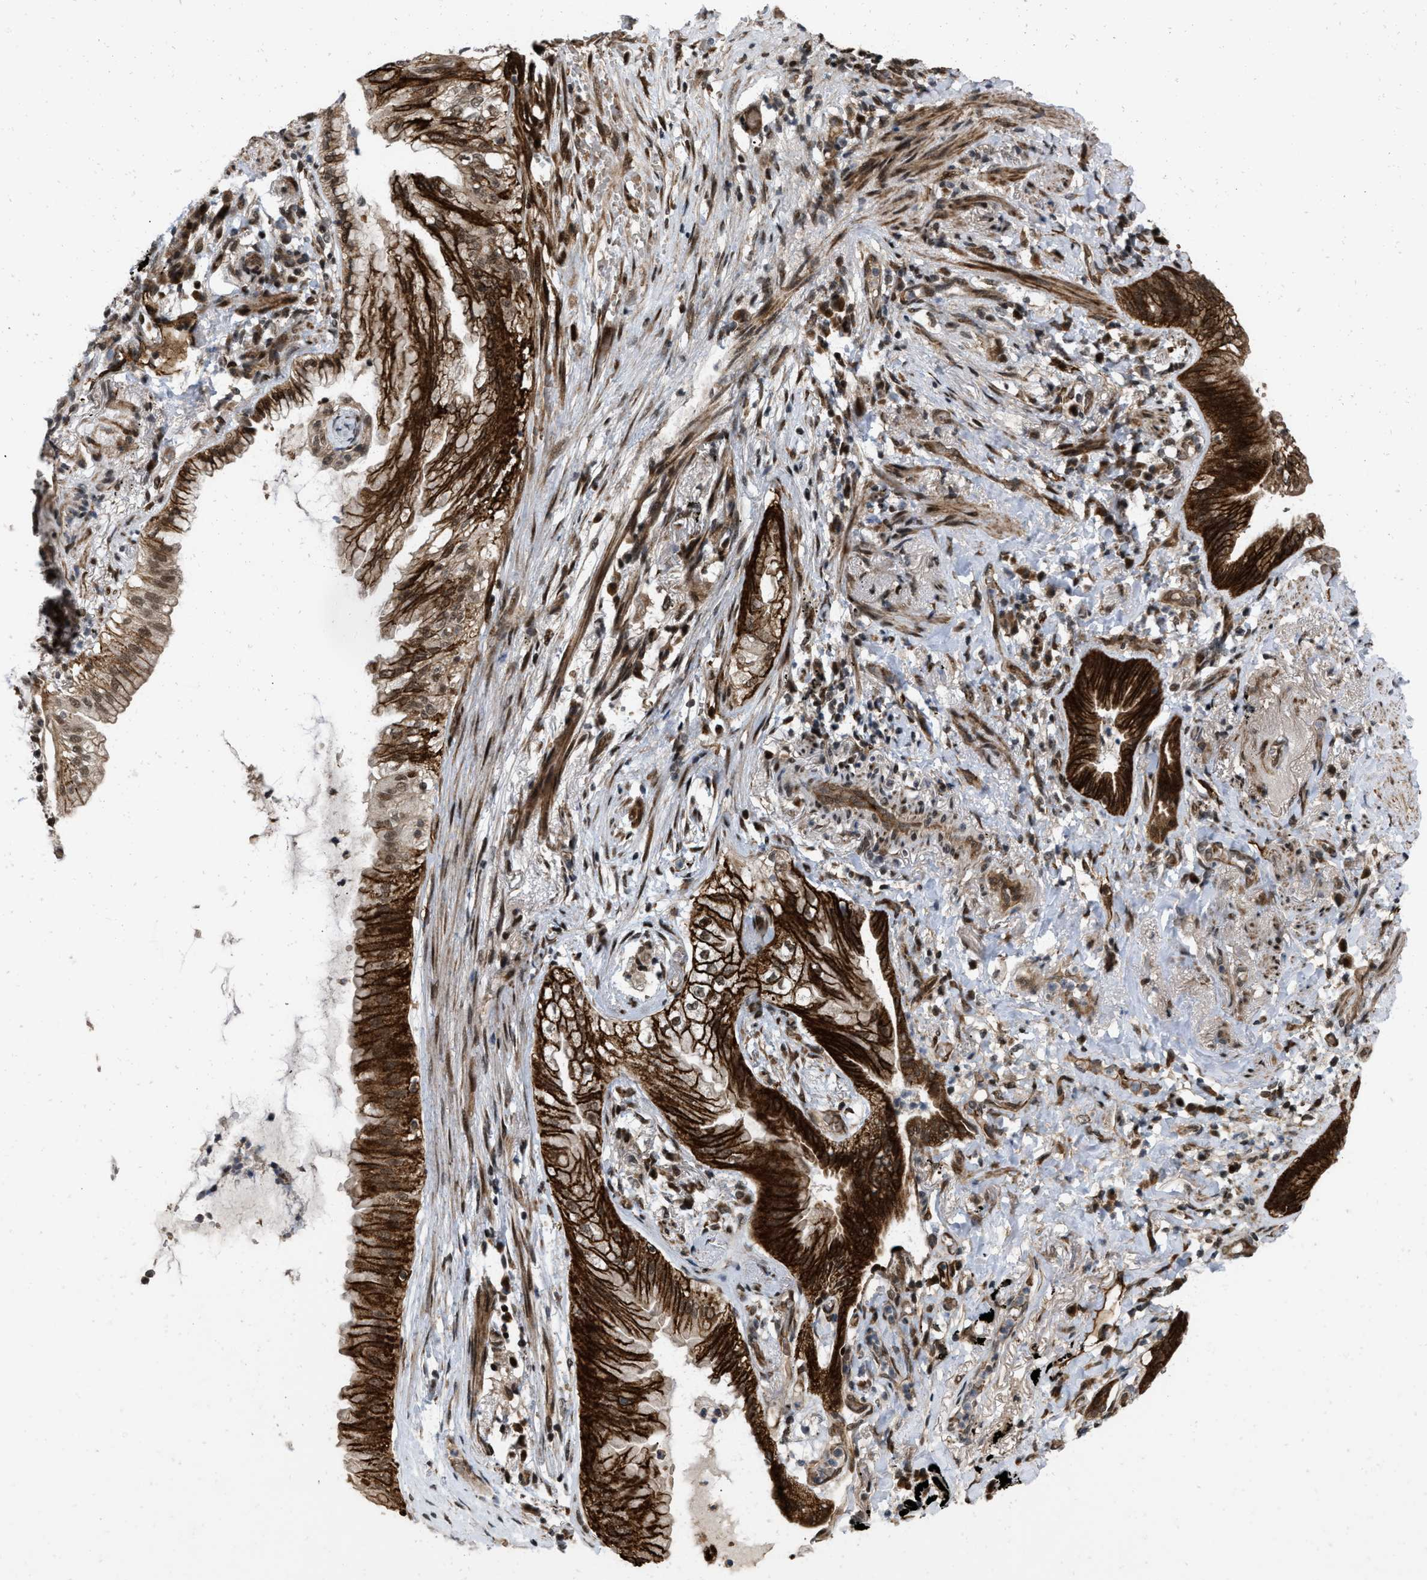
{"staining": {"intensity": "strong", "quantity": ">75%", "location": "cytoplasmic/membranous,nuclear"}, "tissue": "lung cancer", "cell_type": "Tumor cells", "image_type": "cancer", "snomed": [{"axis": "morphology", "description": "Normal tissue, NOS"}, {"axis": "morphology", "description": "Adenocarcinoma, NOS"}, {"axis": "topography", "description": "Bronchus"}, {"axis": "topography", "description": "Lung"}], "caption": "Strong cytoplasmic/membranous and nuclear protein expression is present in approximately >75% of tumor cells in lung cancer (adenocarcinoma). The protein of interest is stained brown, and the nuclei are stained in blue (DAB (3,3'-diaminobenzidine) IHC with brightfield microscopy, high magnification).", "gene": "ANKRD11", "patient": {"sex": "female", "age": 70}}